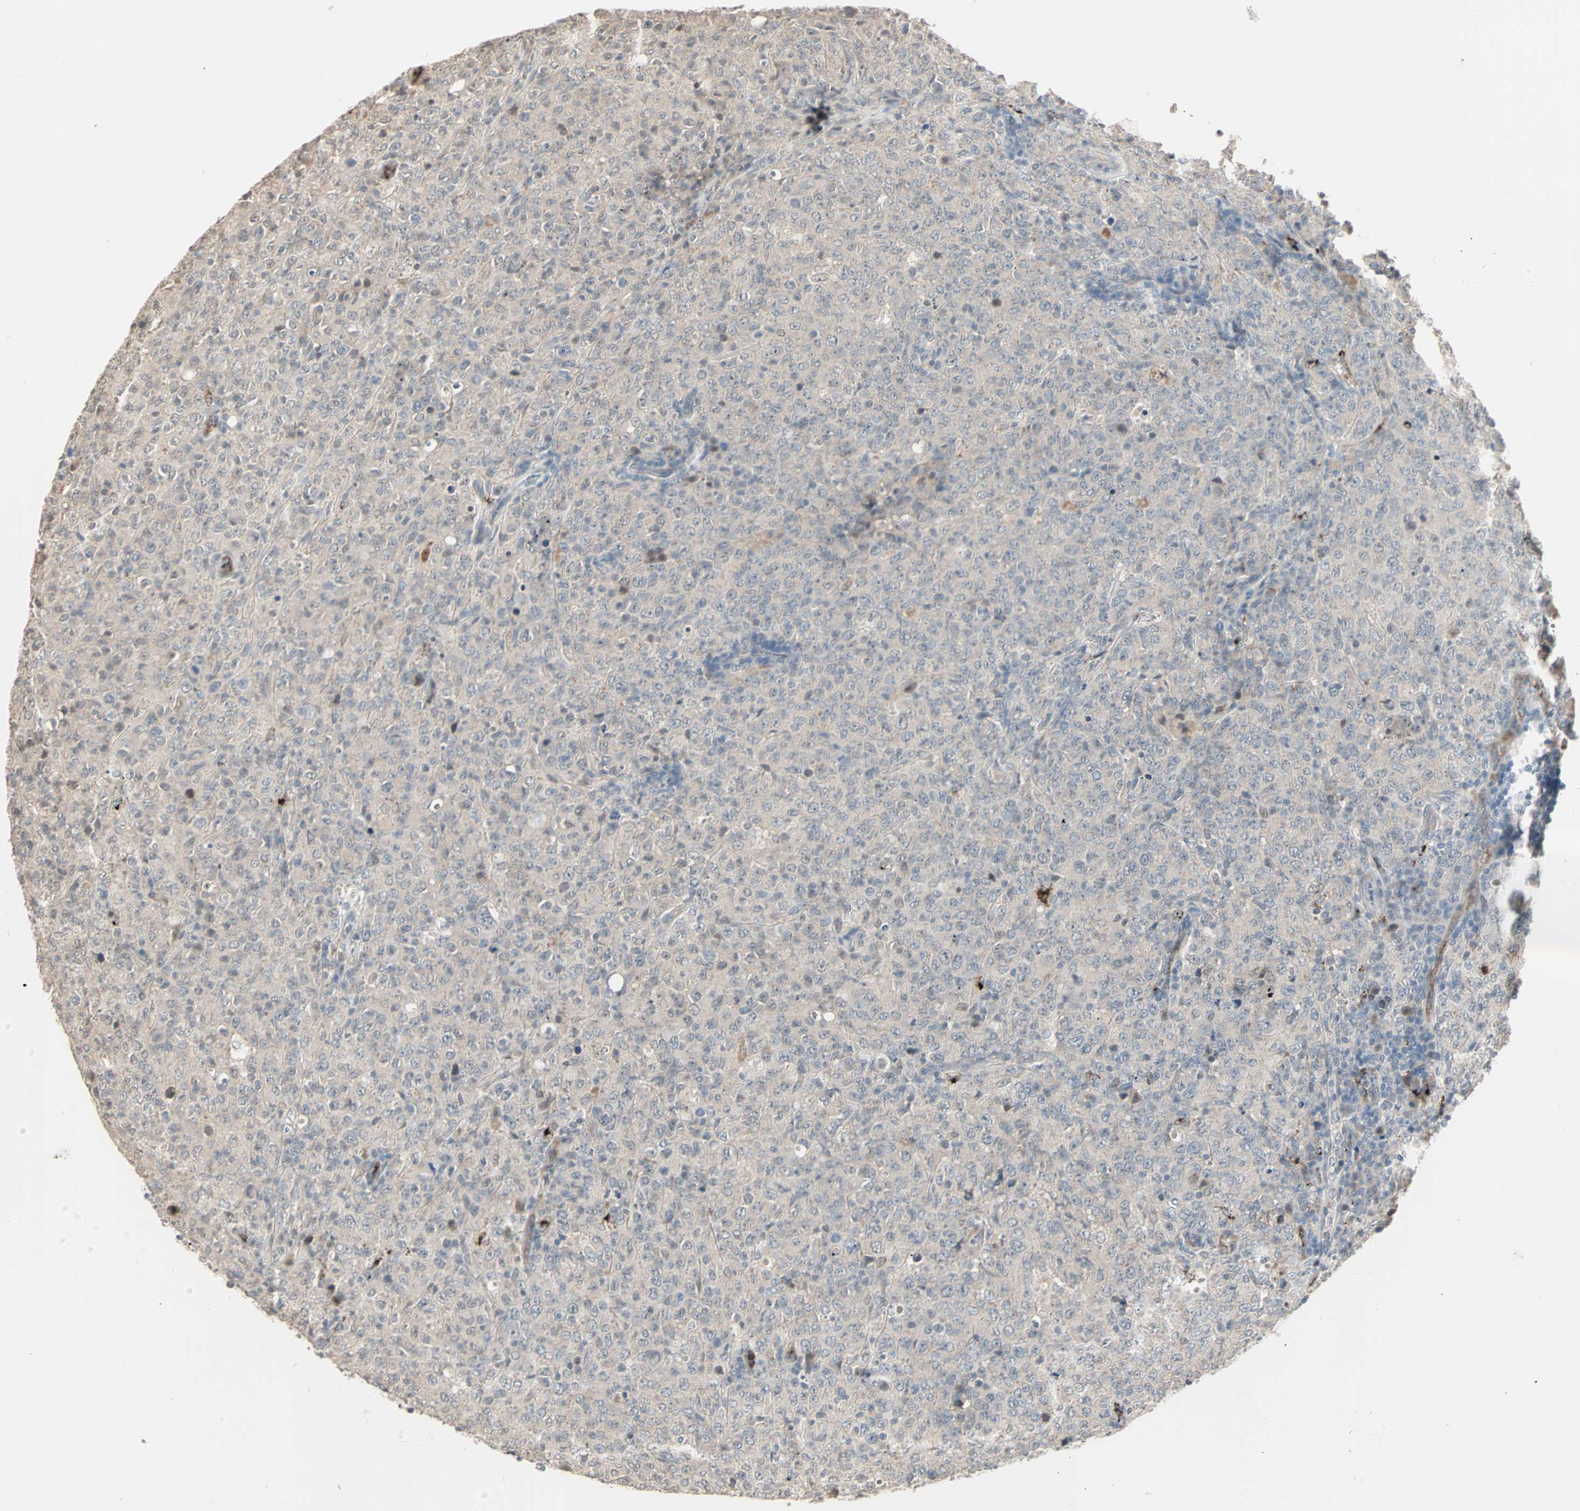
{"staining": {"intensity": "moderate", "quantity": "25%-75%", "location": "cytoplasmic/membranous,nuclear"}, "tissue": "lymphoma", "cell_type": "Tumor cells", "image_type": "cancer", "snomed": [{"axis": "morphology", "description": "Malignant lymphoma, non-Hodgkin's type, High grade"}, {"axis": "topography", "description": "Tonsil"}], "caption": "This micrograph exhibits lymphoma stained with IHC to label a protein in brown. The cytoplasmic/membranous and nuclear of tumor cells show moderate positivity for the protein. Nuclei are counter-stained blue.", "gene": "KDM4A", "patient": {"sex": "female", "age": 36}}